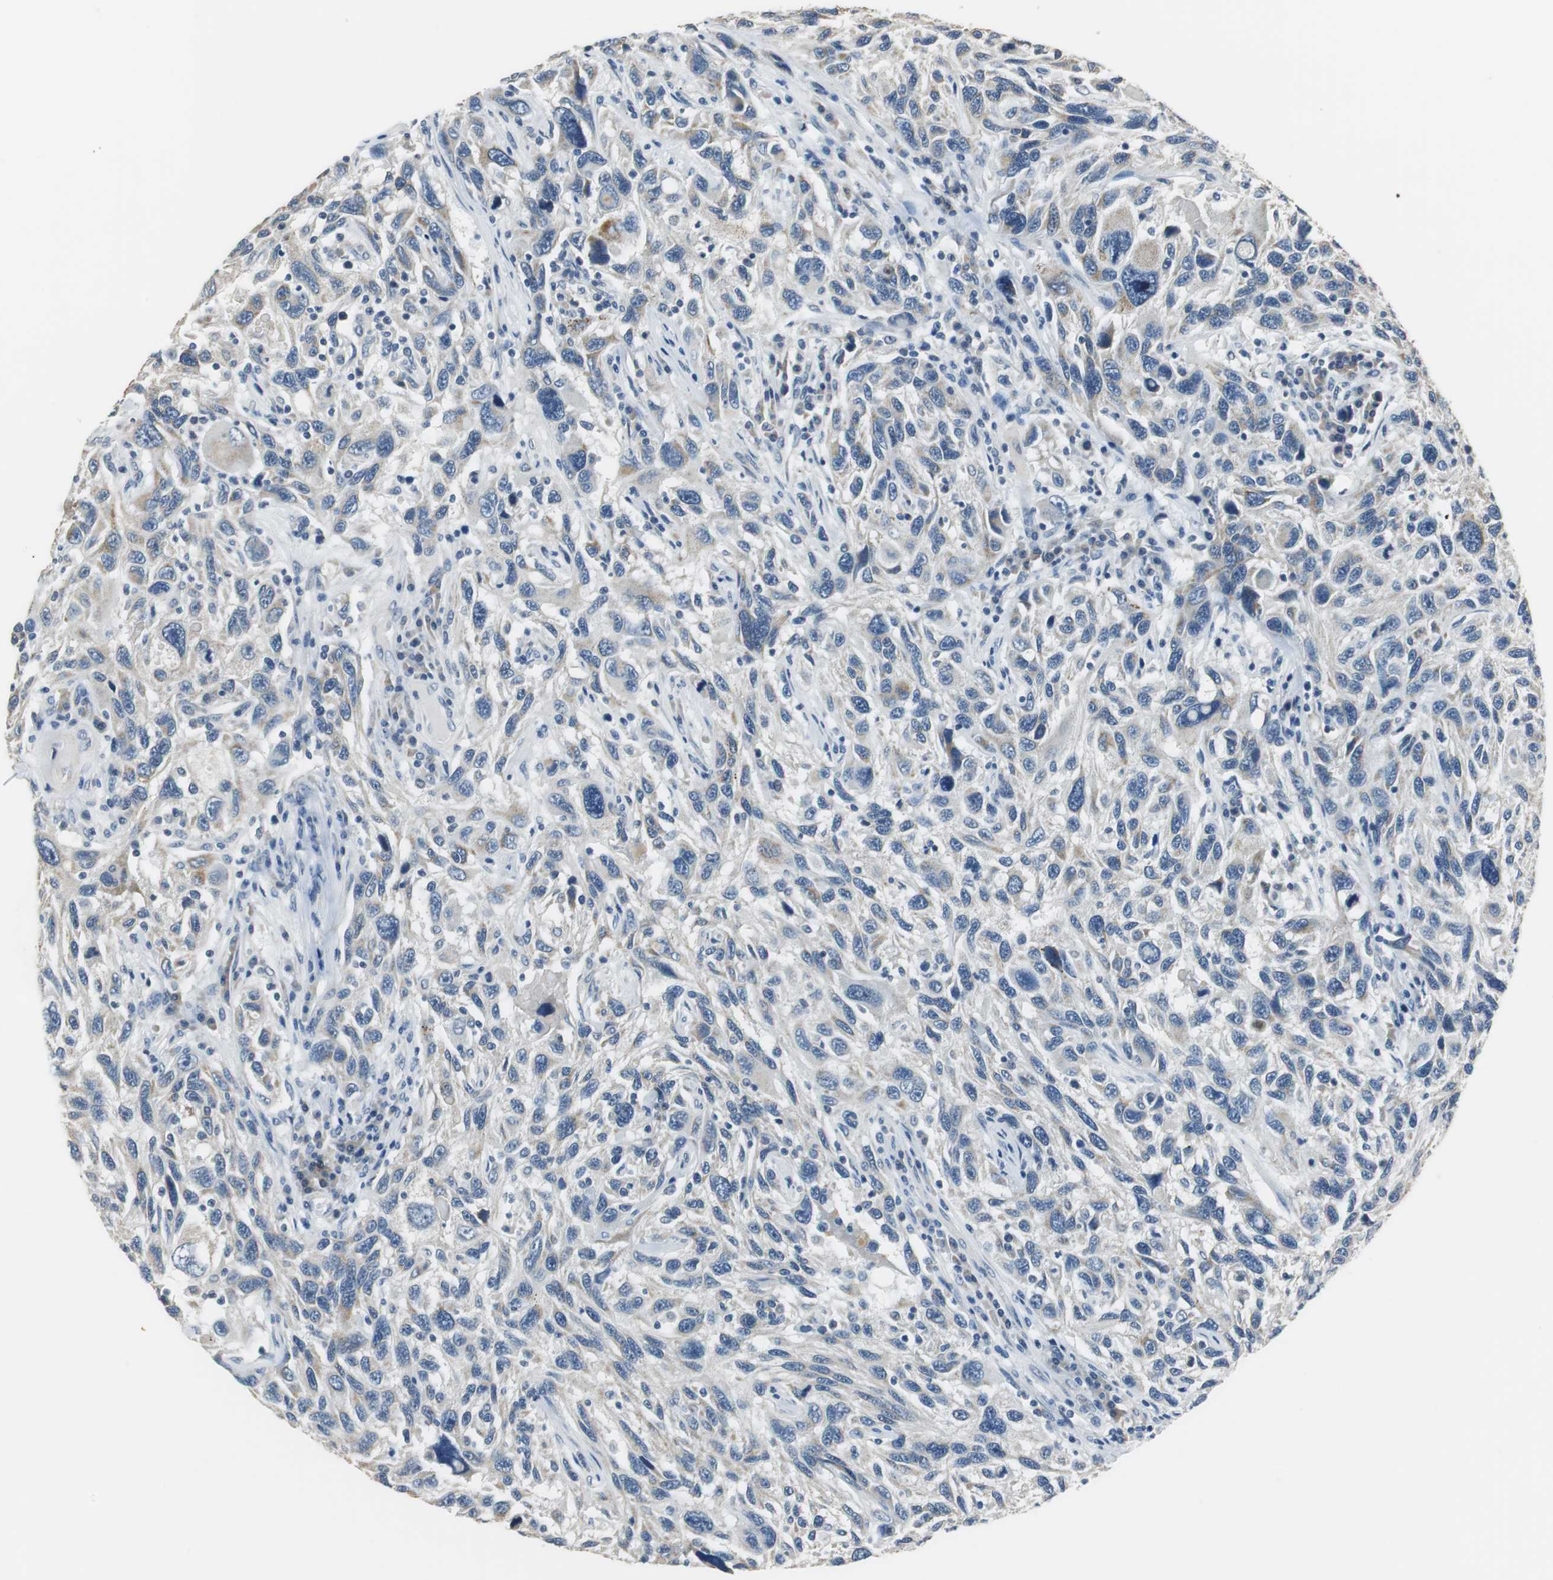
{"staining": {"intensity": "weak", "quantity": "<25%", "location": "cytoplasmic/membranous"}, "tissue": "melanoma", "cell_type": "Tumor cells", "image_type": "cancer", "snomed": [{"axis": "morphology", "description": "Malignant melanoma, NOS"}, {"axis": "topography", "description": "Skin"}], "caption": "This is an IHC histopathology image of human malignant melanoma. There is no positivity in tumor cells.", "gene": "ALDH4A1", "patient": {"sex": "male", "age": 53}}